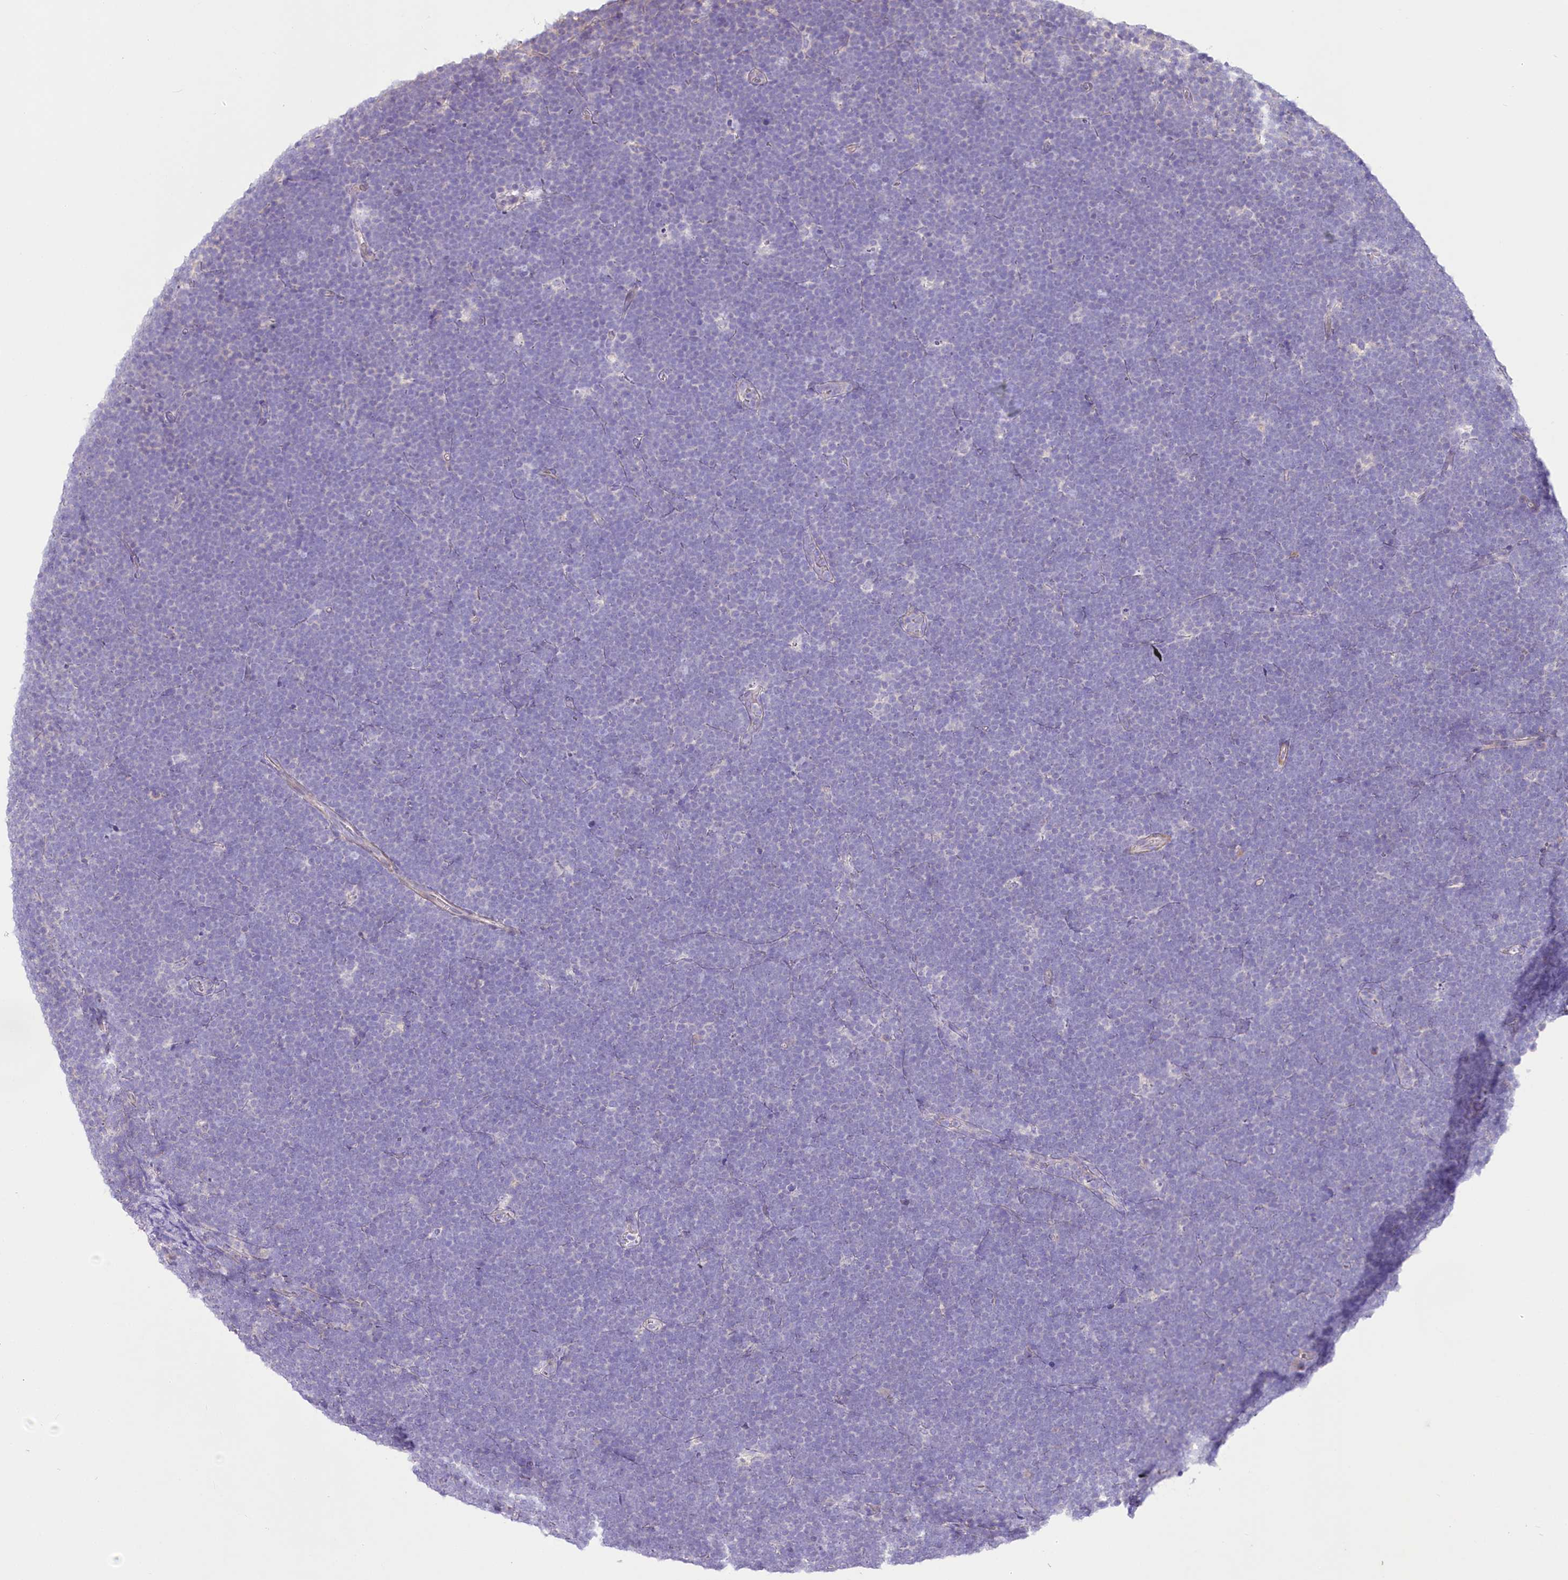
{"staining": {"intensity": "negative", "quantity": "none", "location": "none"}, "tissue": "lymphoma", "cell_type": "Tumor cells", "image_type": "cancer", "snomed": [{"axis": "morphology", "description": "Malignant lymphoma, non-Hodgkin's type, High grade"}, {"axis": "topography", "description": "Lymph node"}], "caption": "The micrograph demonstrates no significant positivity in tumor cells of malignant lymphoma, non-Hodgkin's type (high-grade). The staining was performed using DAB to visualize the protein expression in brown, while the nuclei were stained in blue with hematoxylin (Magnification: 20x).", "gene": "LRRC14B", "patient": {"sex": "male", "age": 13}}